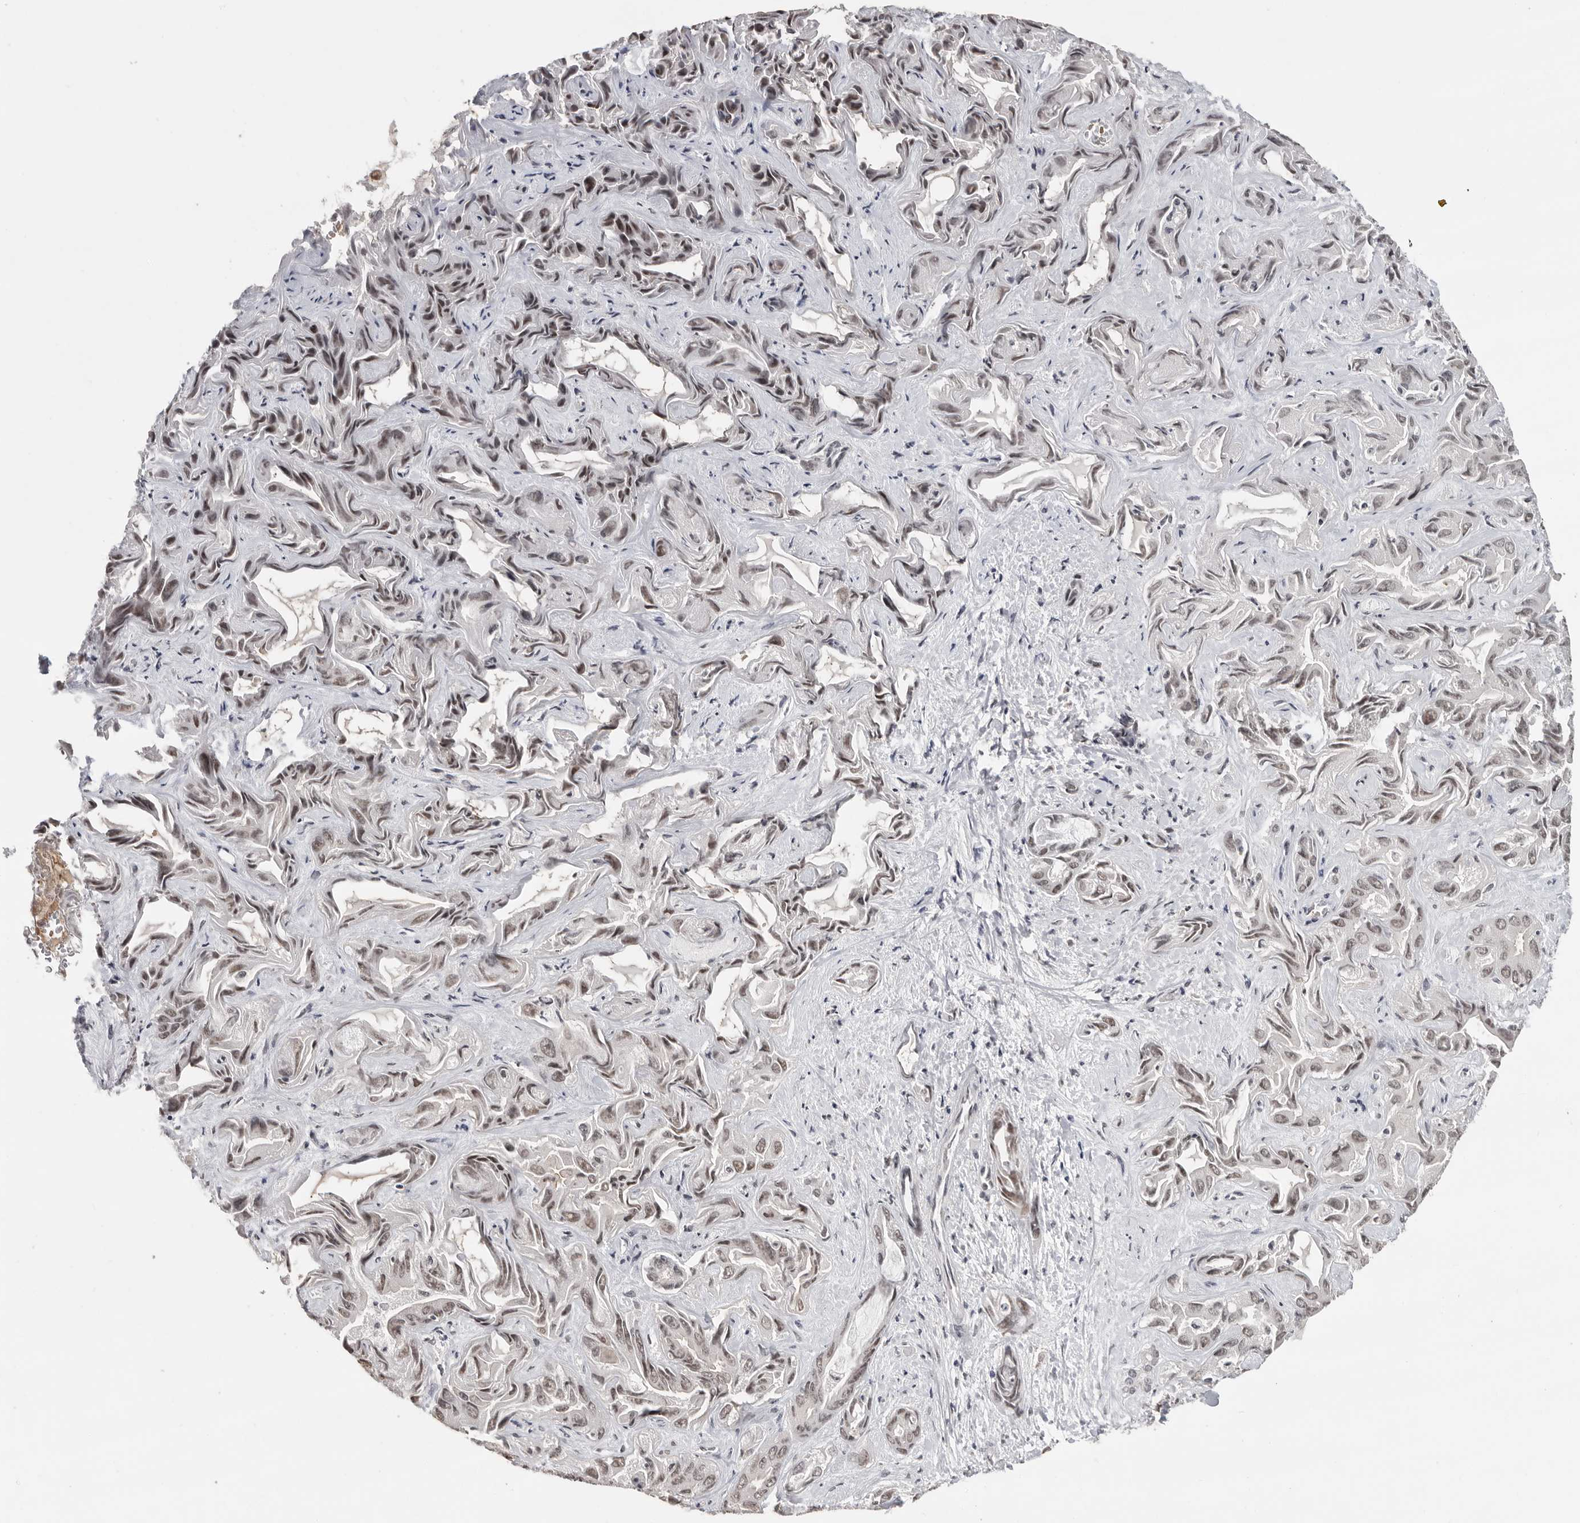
{"staining": {"intensity": "weak", "quantity": "25%-75%", "location": "nuclear"}, "tissue": "liver cancer", "cell_type": "Tumor cells", "image_type": "cancer", "snomed": [{"axis": "morphology", "description": "Cholangiocarcinoma"}, {"axis": "topography", "description": "Liver"}], "caption": "Protein expression analysis of liver cholangiocarcinoma demonstrates weak nuclear staining in about 25%-75% of tumor cells.", "gene": "PPP1R10", "patient": {"sex": "female", "age": 52}}